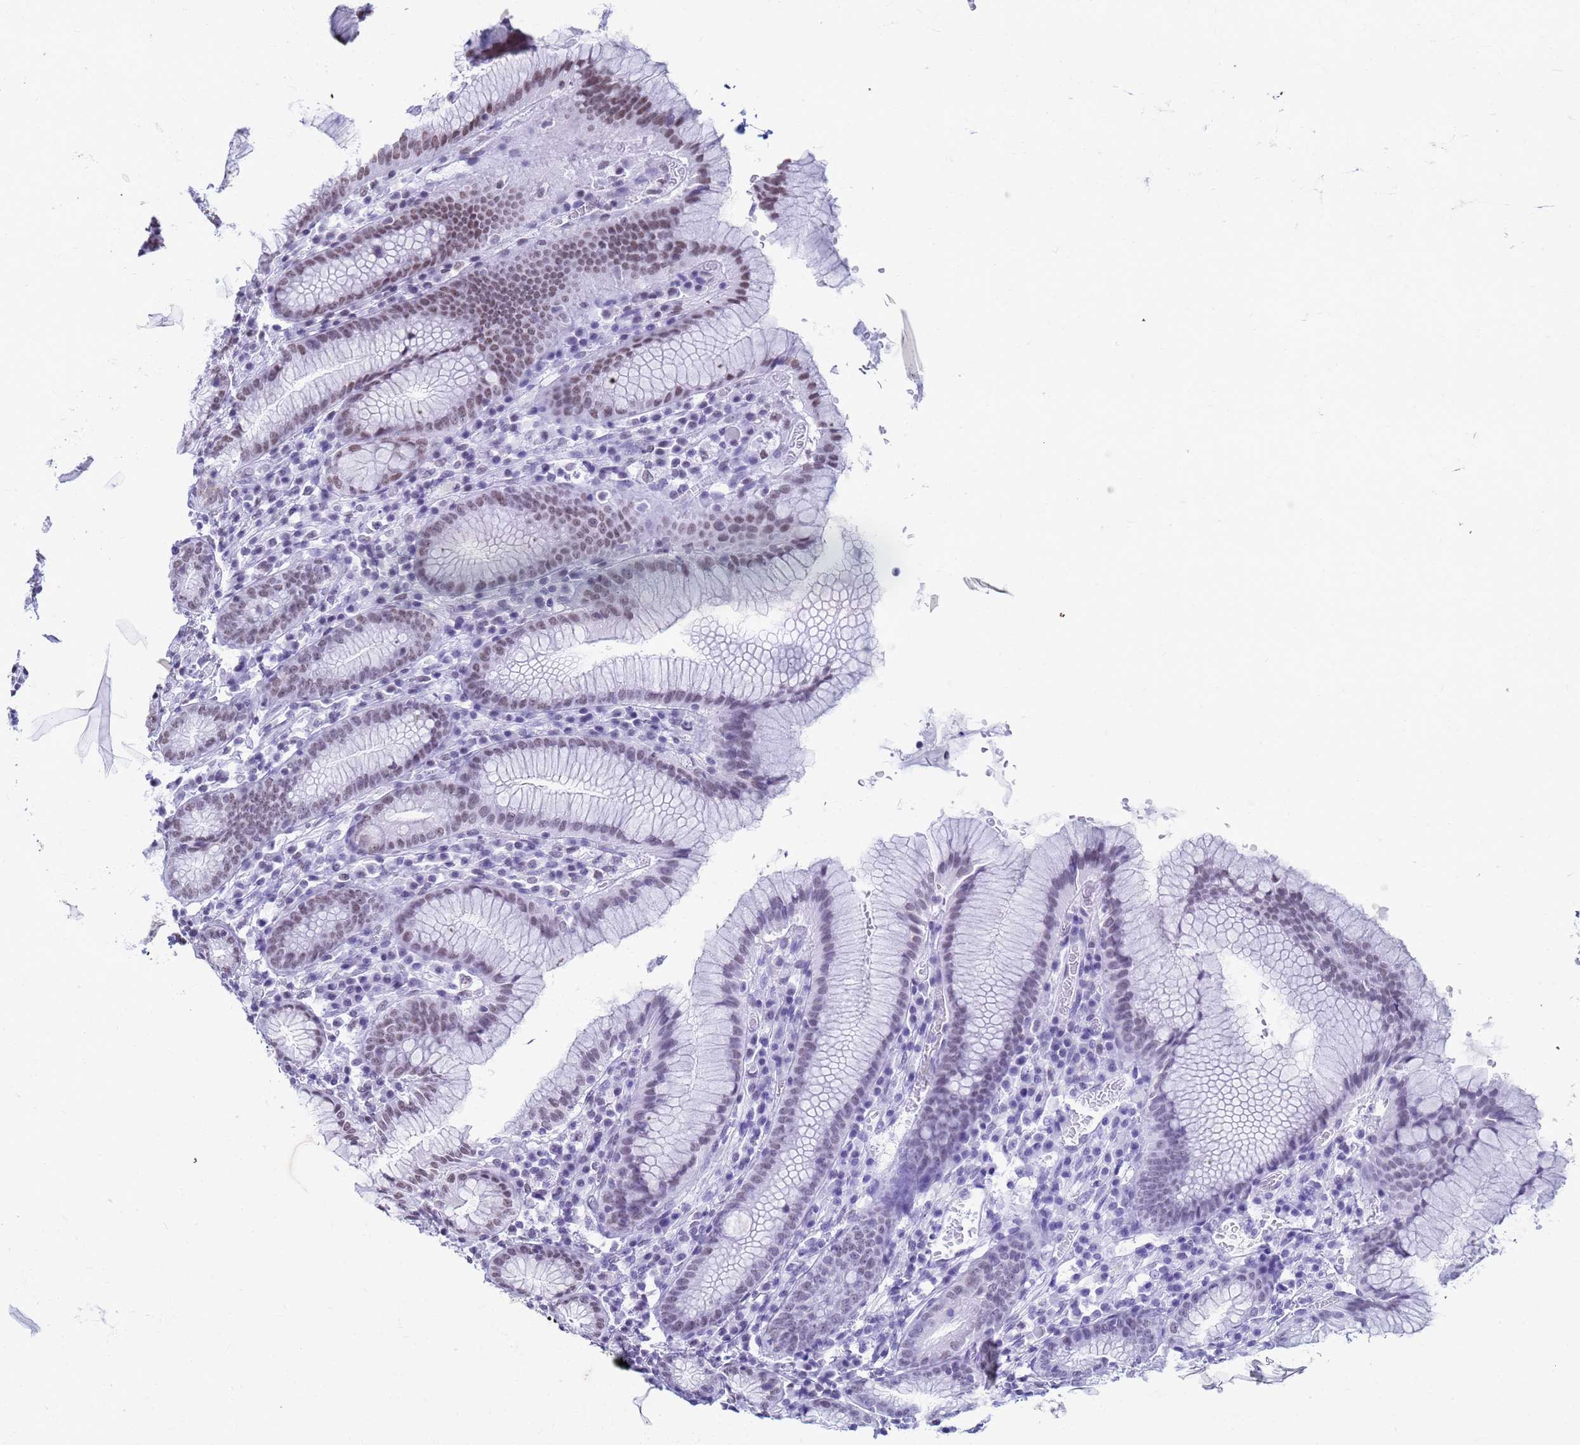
{"staining": {"intensity": "moderate", "quantity": "25%-75%", "location": "nuclear"}, "tissue": "stomach", "cell_type": "Glandular cells", "image_type": "normal", "snomed": [{"axis": "morphology", "description": "Normal tissue, NOS"}, {"axis": "topography", "description": "Stomach"}], "caption": "Immunohistochemistry (DAB (3,3'-diaminobenzidine)) staining of unremarkable human stomach demonstrates moderate nuclear protein staining in approximately 25%-75% of glandular cells.", "gene": "FAM170B", "patient": {"sex": "male", "age": 55}}